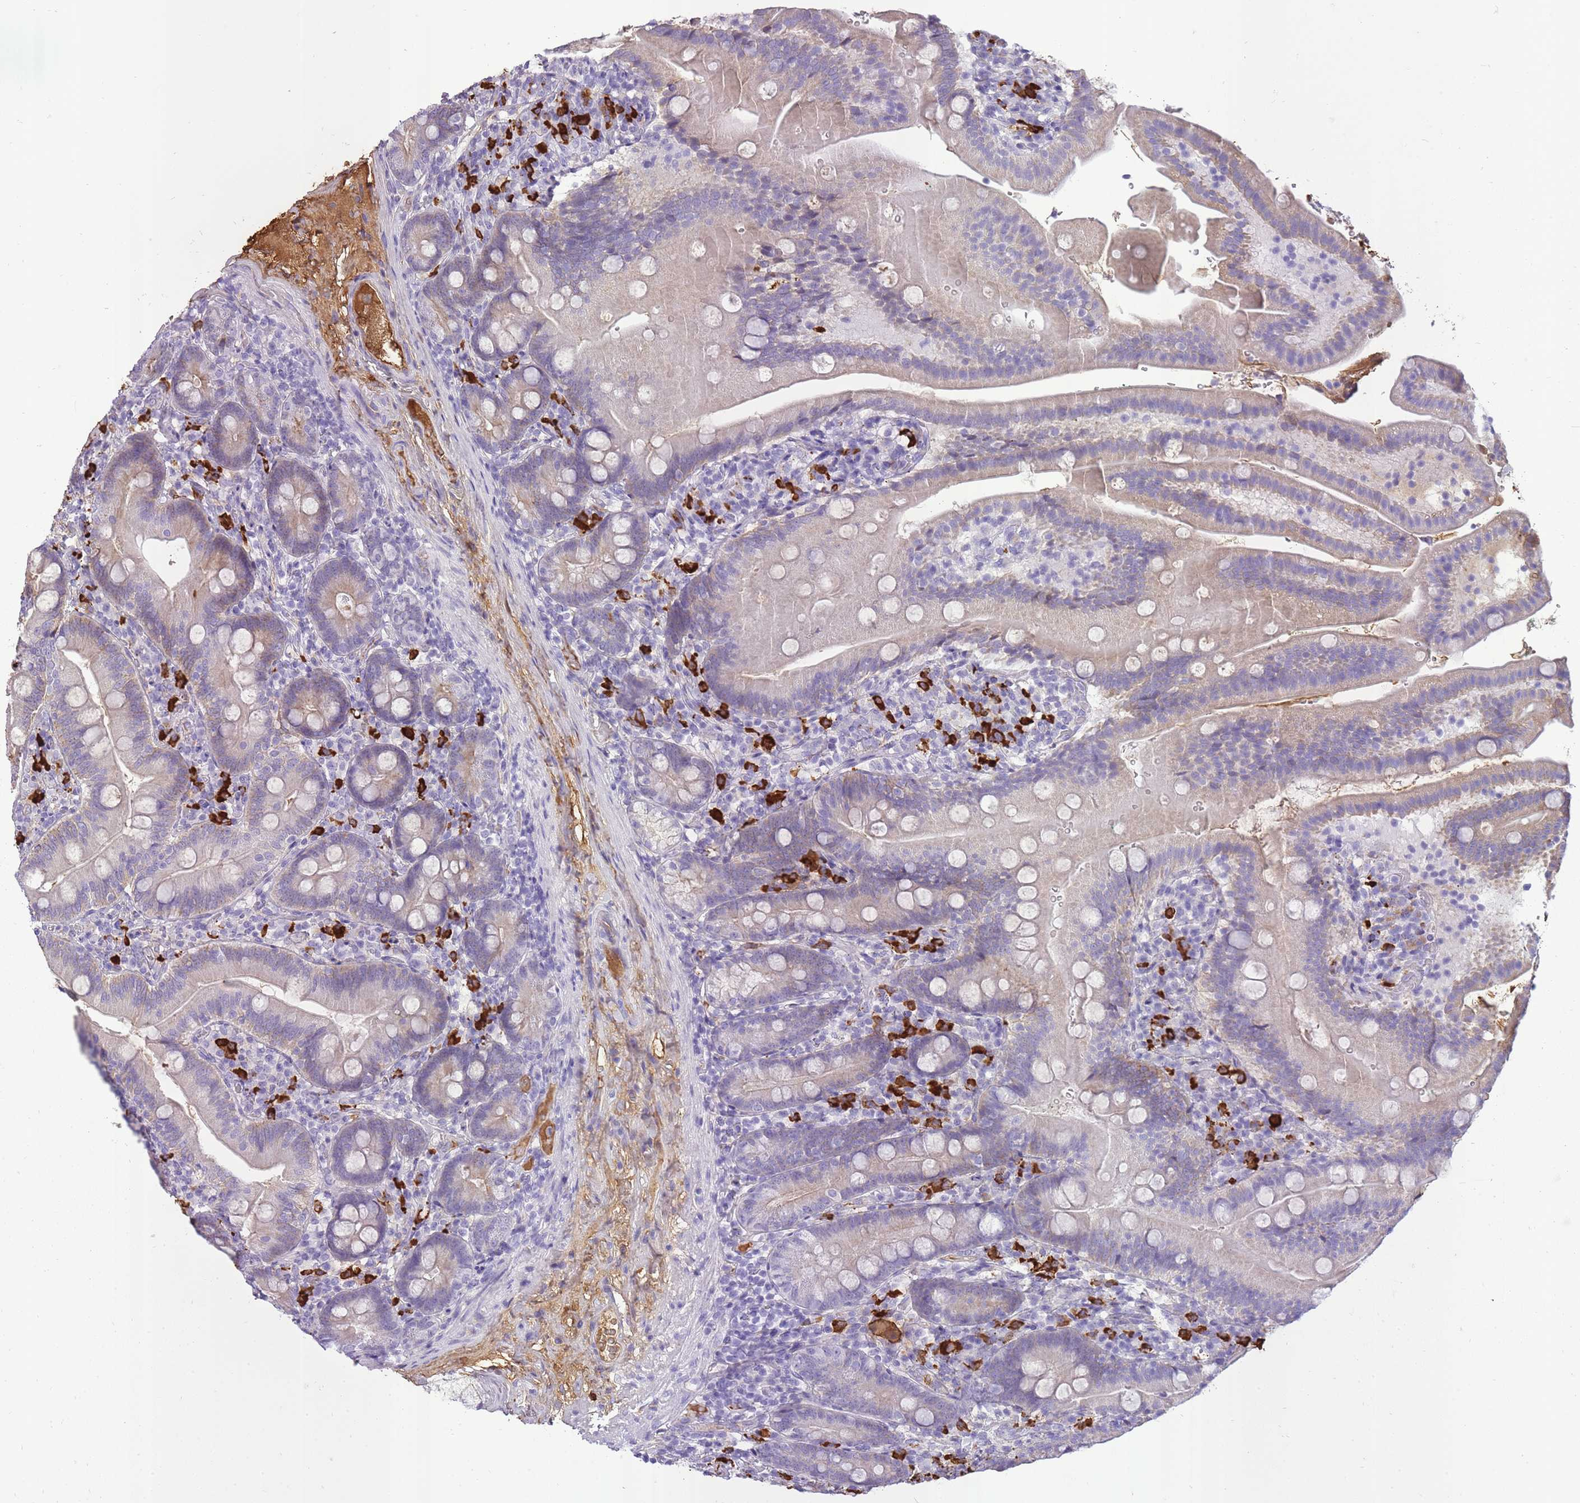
{"staining": {"intensity": "weak", "quantity": "<25%", "location": "cytoplasmic/membranous"}, "tissue": "duodenum", "cell_type": "Glandular cells", "image_type": "normal", "snomed": [{"axis": "morphology", "description": "Normal tissue, NOS"}, {"axis": "topography", "description": "Duodenum"}], "caption": "IHC of normal human duodenum exhibits no staining in glandular cells.", "gene": "IGKV1", "patient": {"sex": "female", "age": 67}}